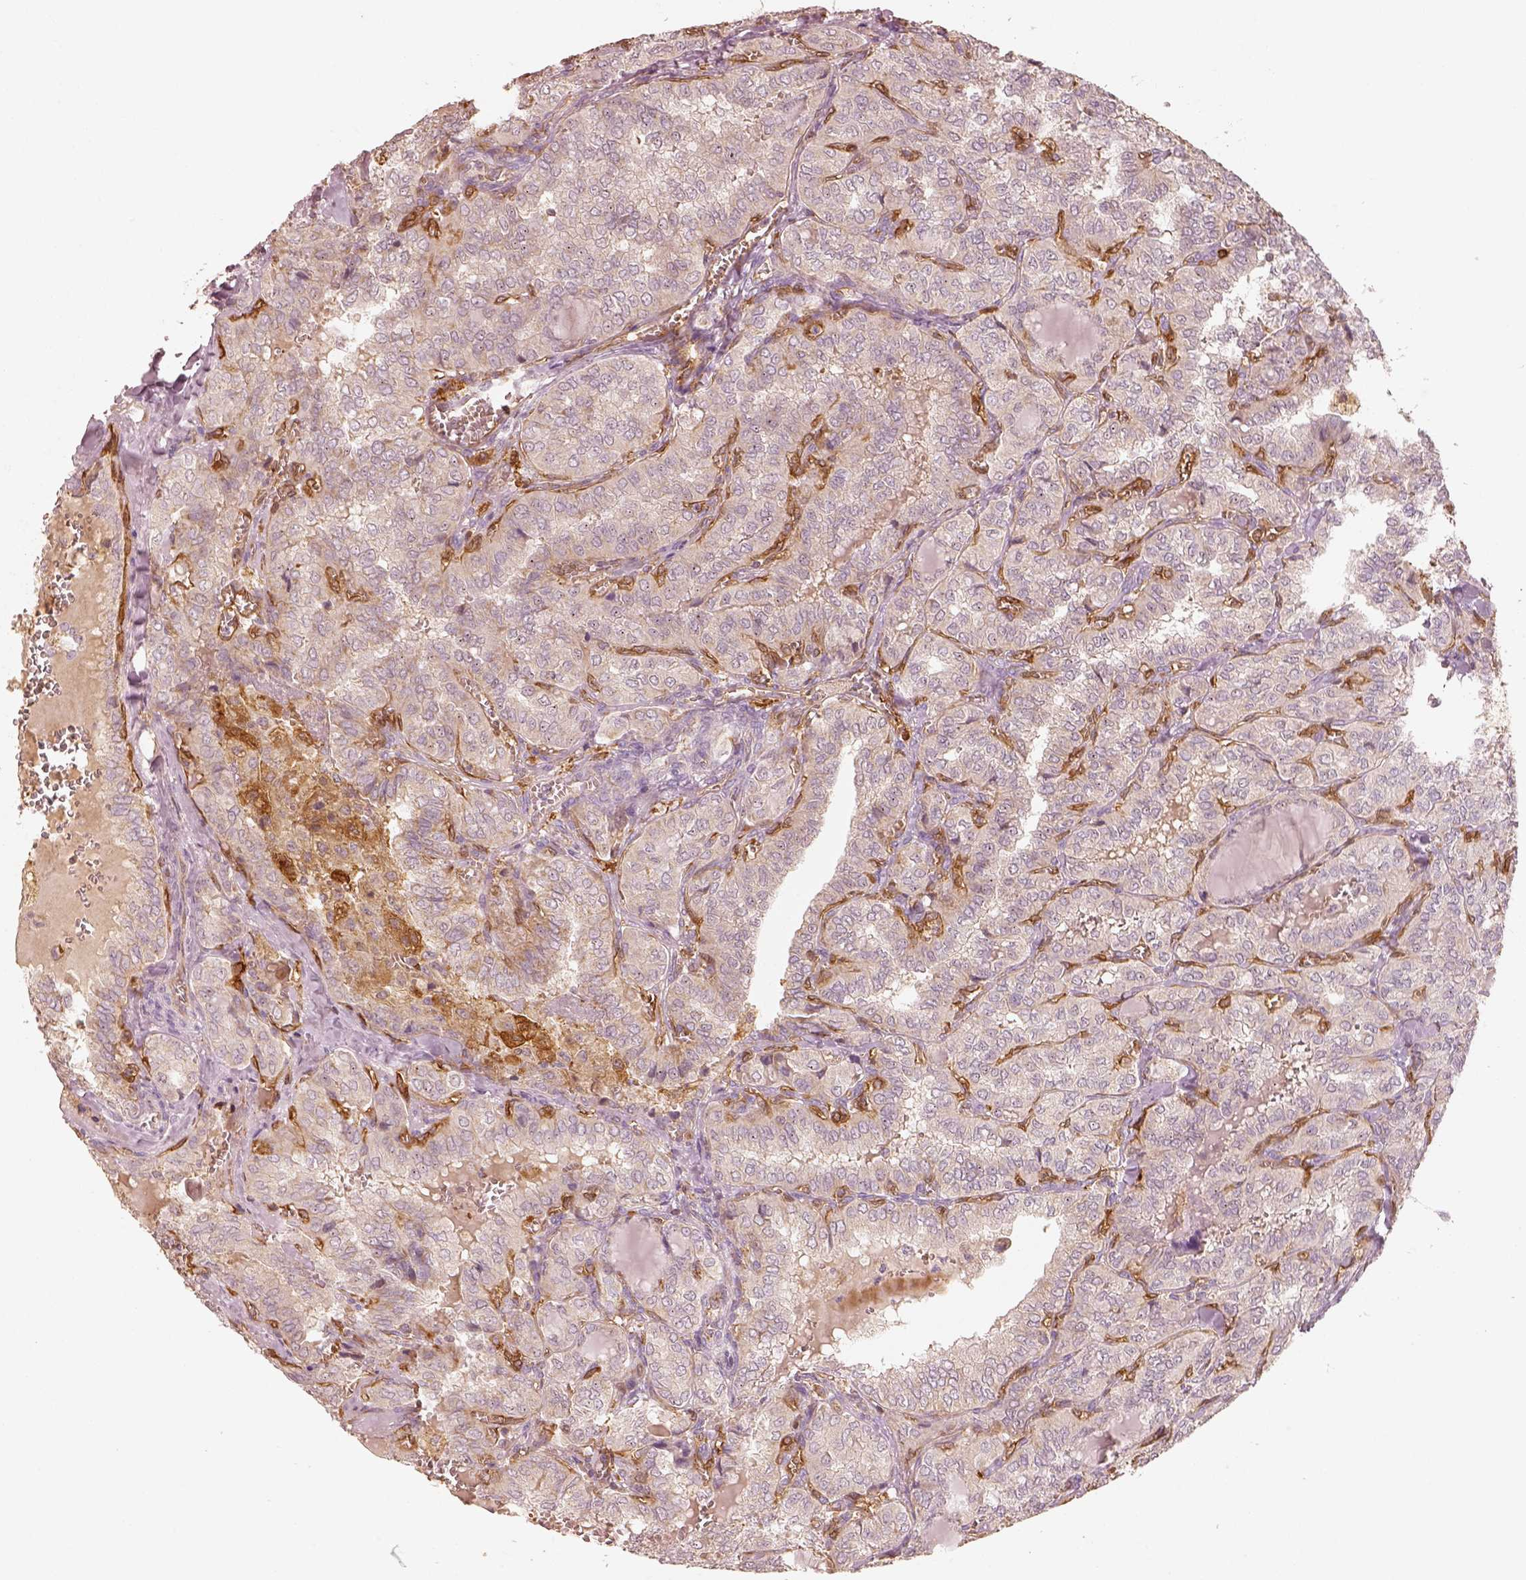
{"staining": {"intensity": "negative", "quantity": "none", "location": "none"}, "tissue": "thyroid cancer", "cell_type": "Tumor cells", "image_type": "cancer", "snomed": [{"axis": "morphology", "description": "Papillary adenocarcinoma, NOS"}, {"axis": "topography", "description": "Thyroid gland"}], "caption": "Immunohistochemical staining of thyroid papillary adenocarcinoma demonstrates no significant staining in tumor cells.", "gene": "FSCN1", "patient": {"sex": "female", "age": 41}}